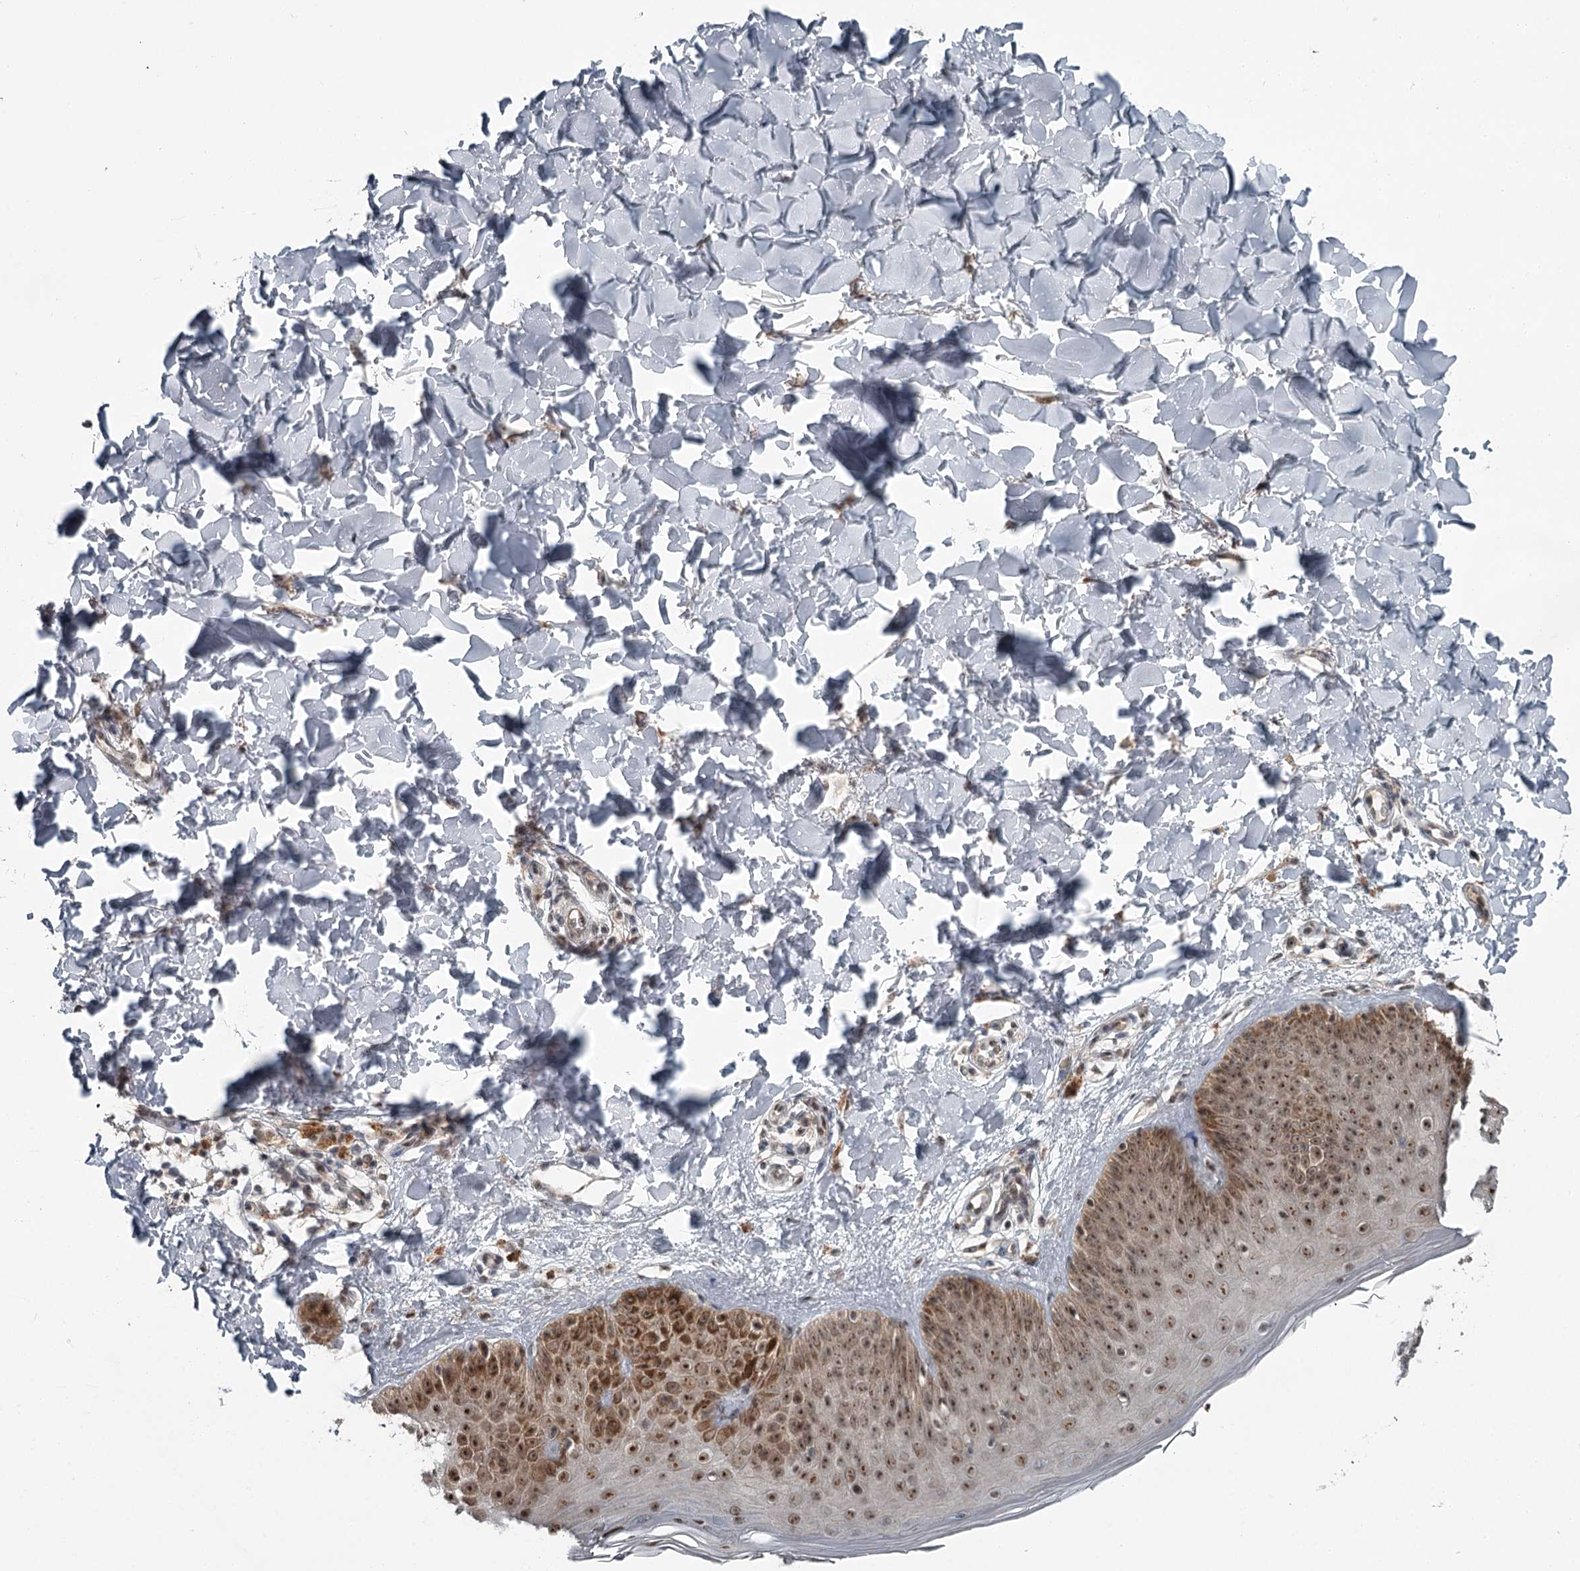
{"staining": {"intensity": "moderate", "quantity": ">75%", "location": "cytoplasmic/membranous,nuclear"}, "tissue": "skin", "cell_type": "Fibroblasts", "image_type": "normal", "snomed": [{"axis": "morphology", "description": "Normal tissue, NOS"}, {"axis": "topography", "description": "Skin"}], "caption": "Protein positivity by immunohistochemistry (IHC) demonstrates moderate cytoplasmic/membranous,nuclear staining in approximately >75% of fibroblasts in normal skin.", "gene": "EXOSC1", "patient": {"sex": "male", "age": 52}}